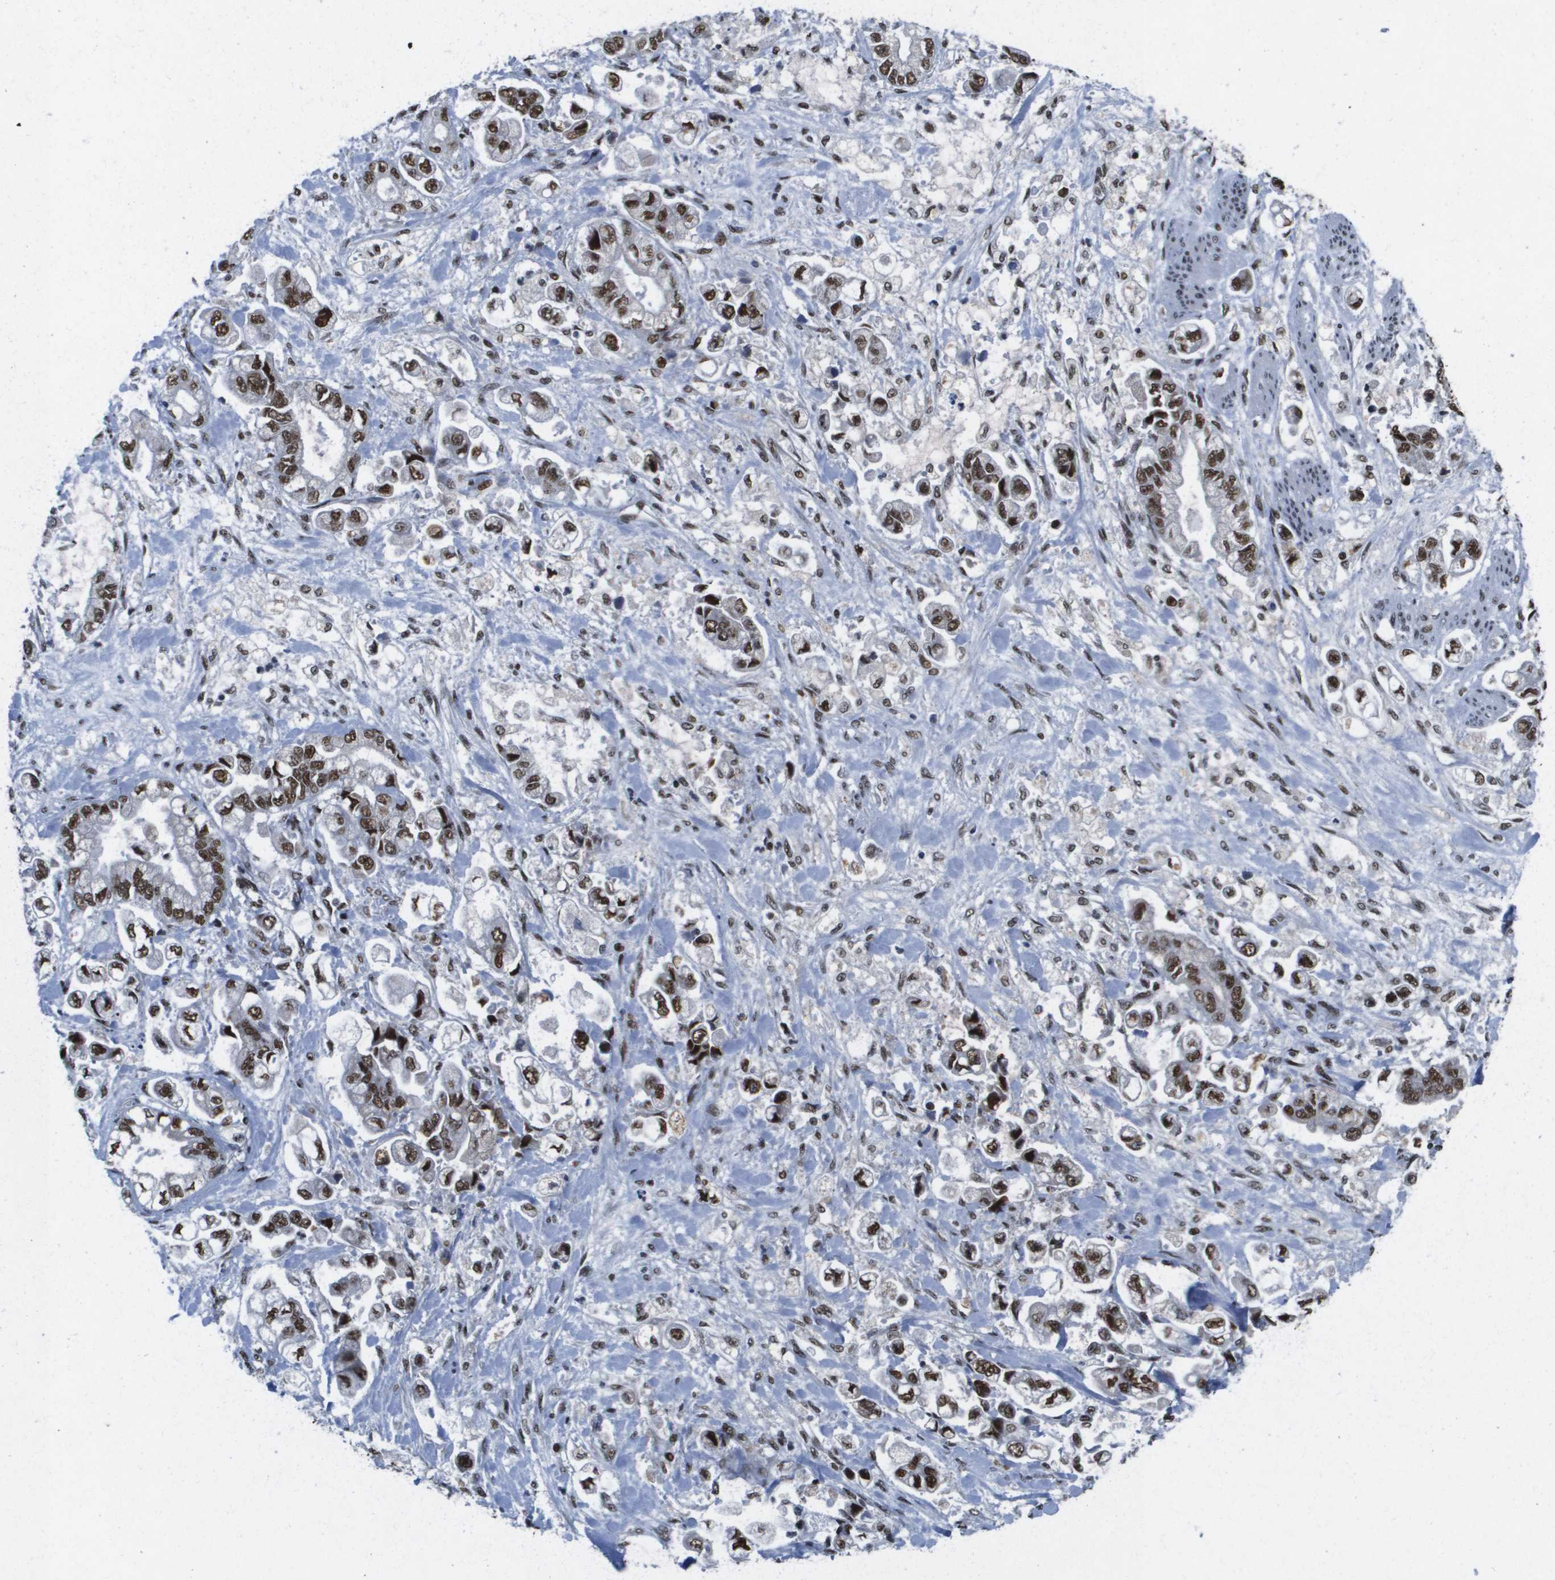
{"staining": {"intensity": "strong", "quantity": ">75%", "location": "nuclear"}, "tissue": "stomach cancer", "cell_type": "Tumor cells", "image_type": "cancer", "snomed": [{"axis": "morphology", "description": "Normal tissue, NOS"}, {"axis": "morphology", "description": "Adenocarcinoma, NOS"}, {"axis": "topography", "description": "Stomach"}], "caption": "Protein analysis of stomach cancer tissue exhibits strong nuclear positivity in about >75% of tumor cells.", "gene": "NSRP1", "patient": {"sex": "male", "age": 62}}